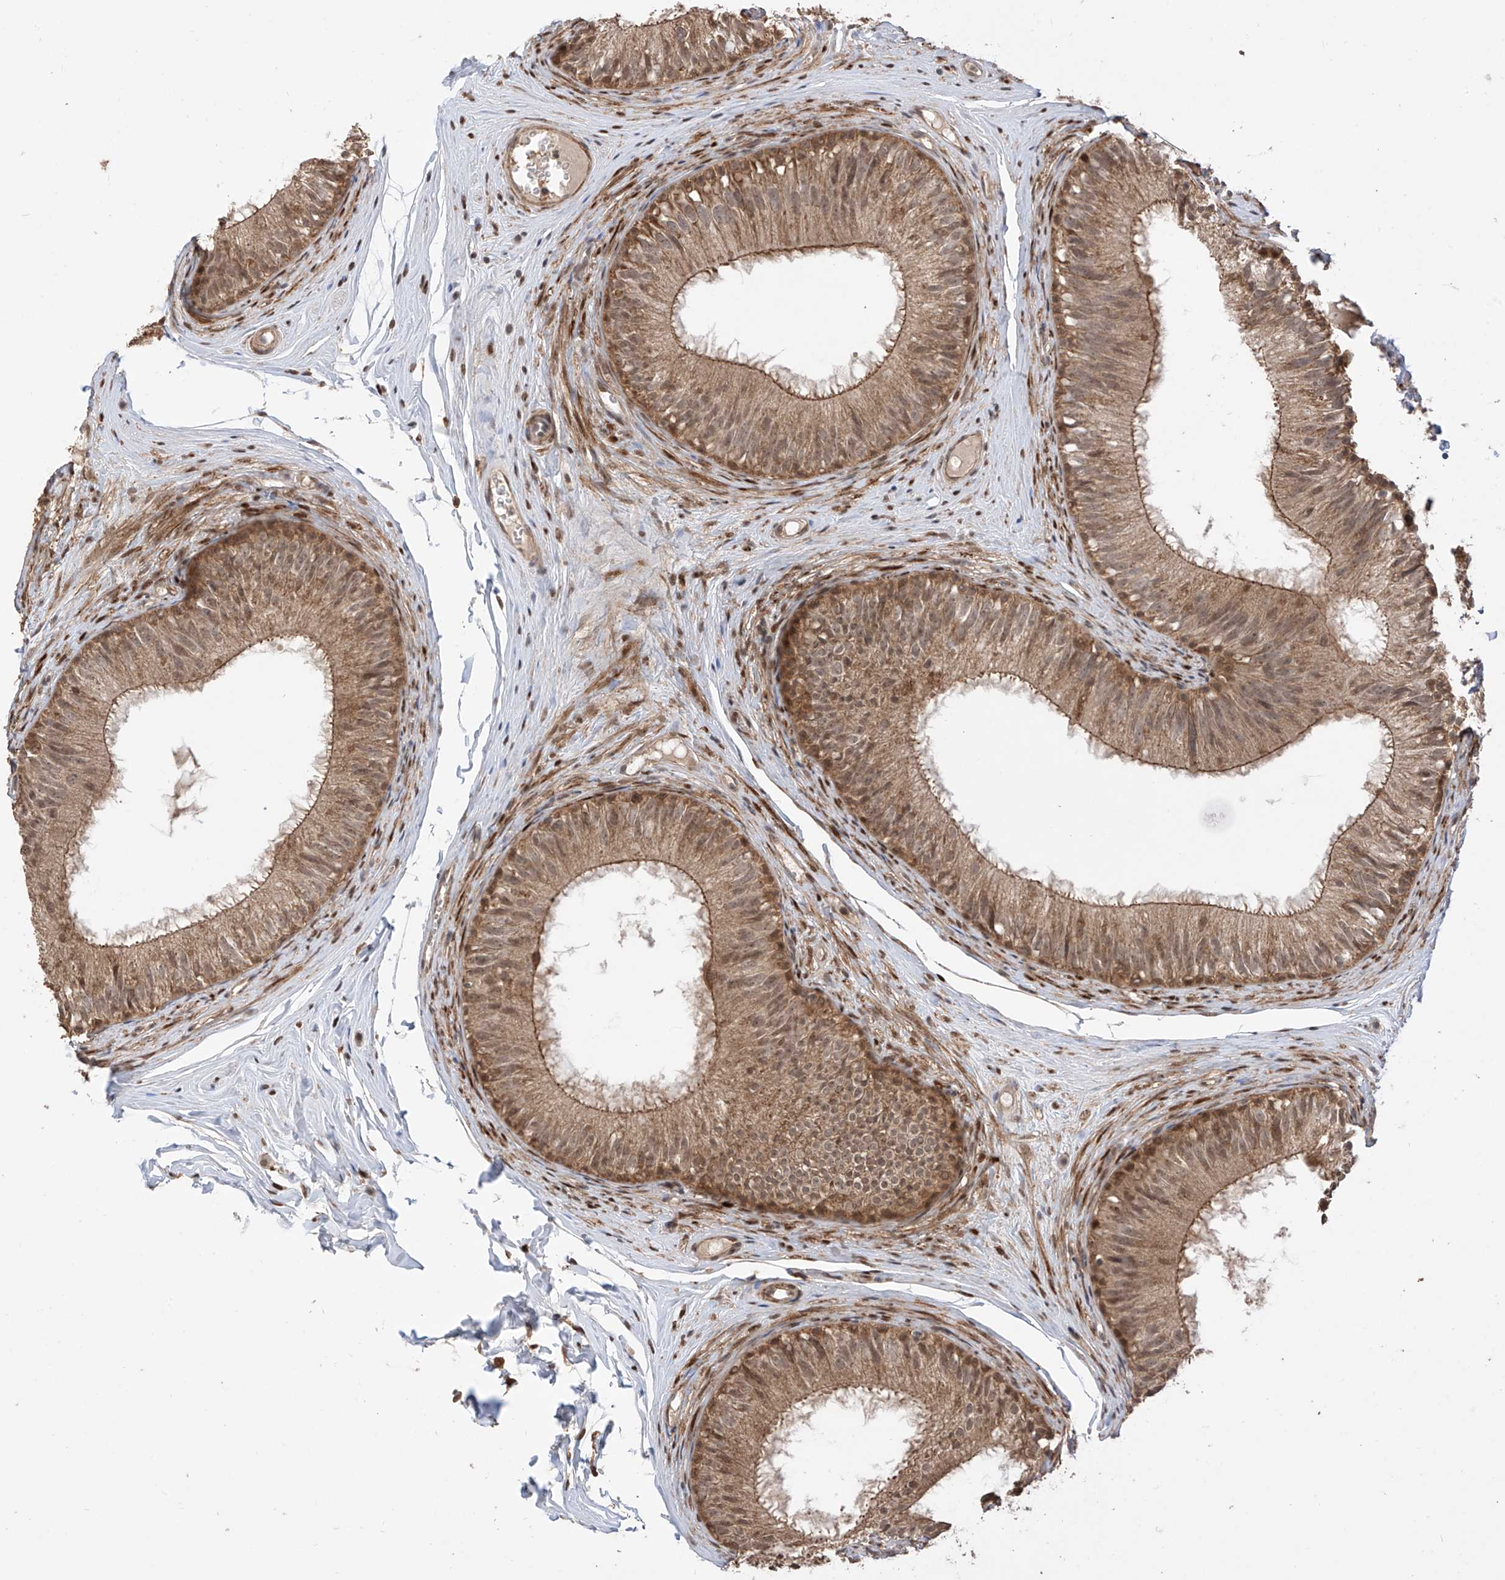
{"staining": {"intensity": "moderate", "quantity": ">75%", "location": "cytoplasmic/membranous,nuclear"}, "tissue": "epididymis", "cell_type": "Glandular cells", "image_type": "normal", "snomed": [{"axis": "morphology", "description": "Normal tissue, NOS"}, {"axis": "morphology", "description": "Seminoma in situ"}, {"axis": "topography", "description": "Testis"}, {"axis": "topography", "description": "Epididymis"}], "caption": "Protein expression analysis of unremarkable epididymis shows moderate cytoplasmic/membranous,nuclear expression in about >75% of glandular cells.", "gene": "LATS1", "patient": {"sex": "male", "age": 28}}